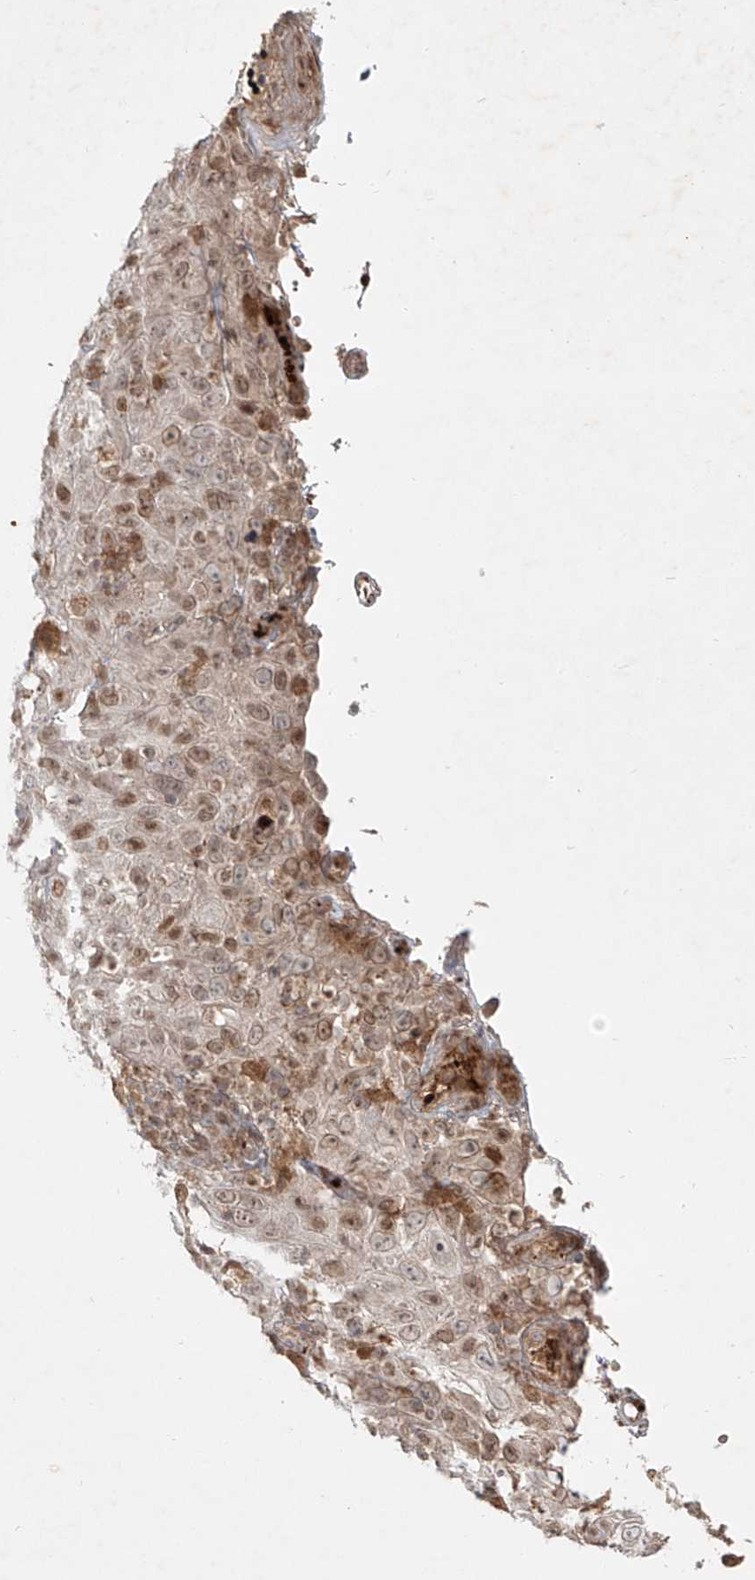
{"staining": {"intensity": "moderate", "quantity": ">75%", "location": "nuclear"}, "tissue": "cervical cancer", "cell_type": "Tumor cells", "image_type": "cancer", "snomed": [{"axis": "morphology", "description": "Squamous cell carcinoma, NOS"}, {"axis": "topography", "description": "Cervix"}], "caption": "IHC micrograph of neoplastic tissue: human squamous cell carcinoma (cervical) stained using immunohistochemistry (IHC) demonstrates medium levels of moderate protein expression localized specifically in the nuclear of tumor cells, appearing as a nuclear brown color.", "gene": "FGD2", "patient": {"sex": "female", "age": 46}}